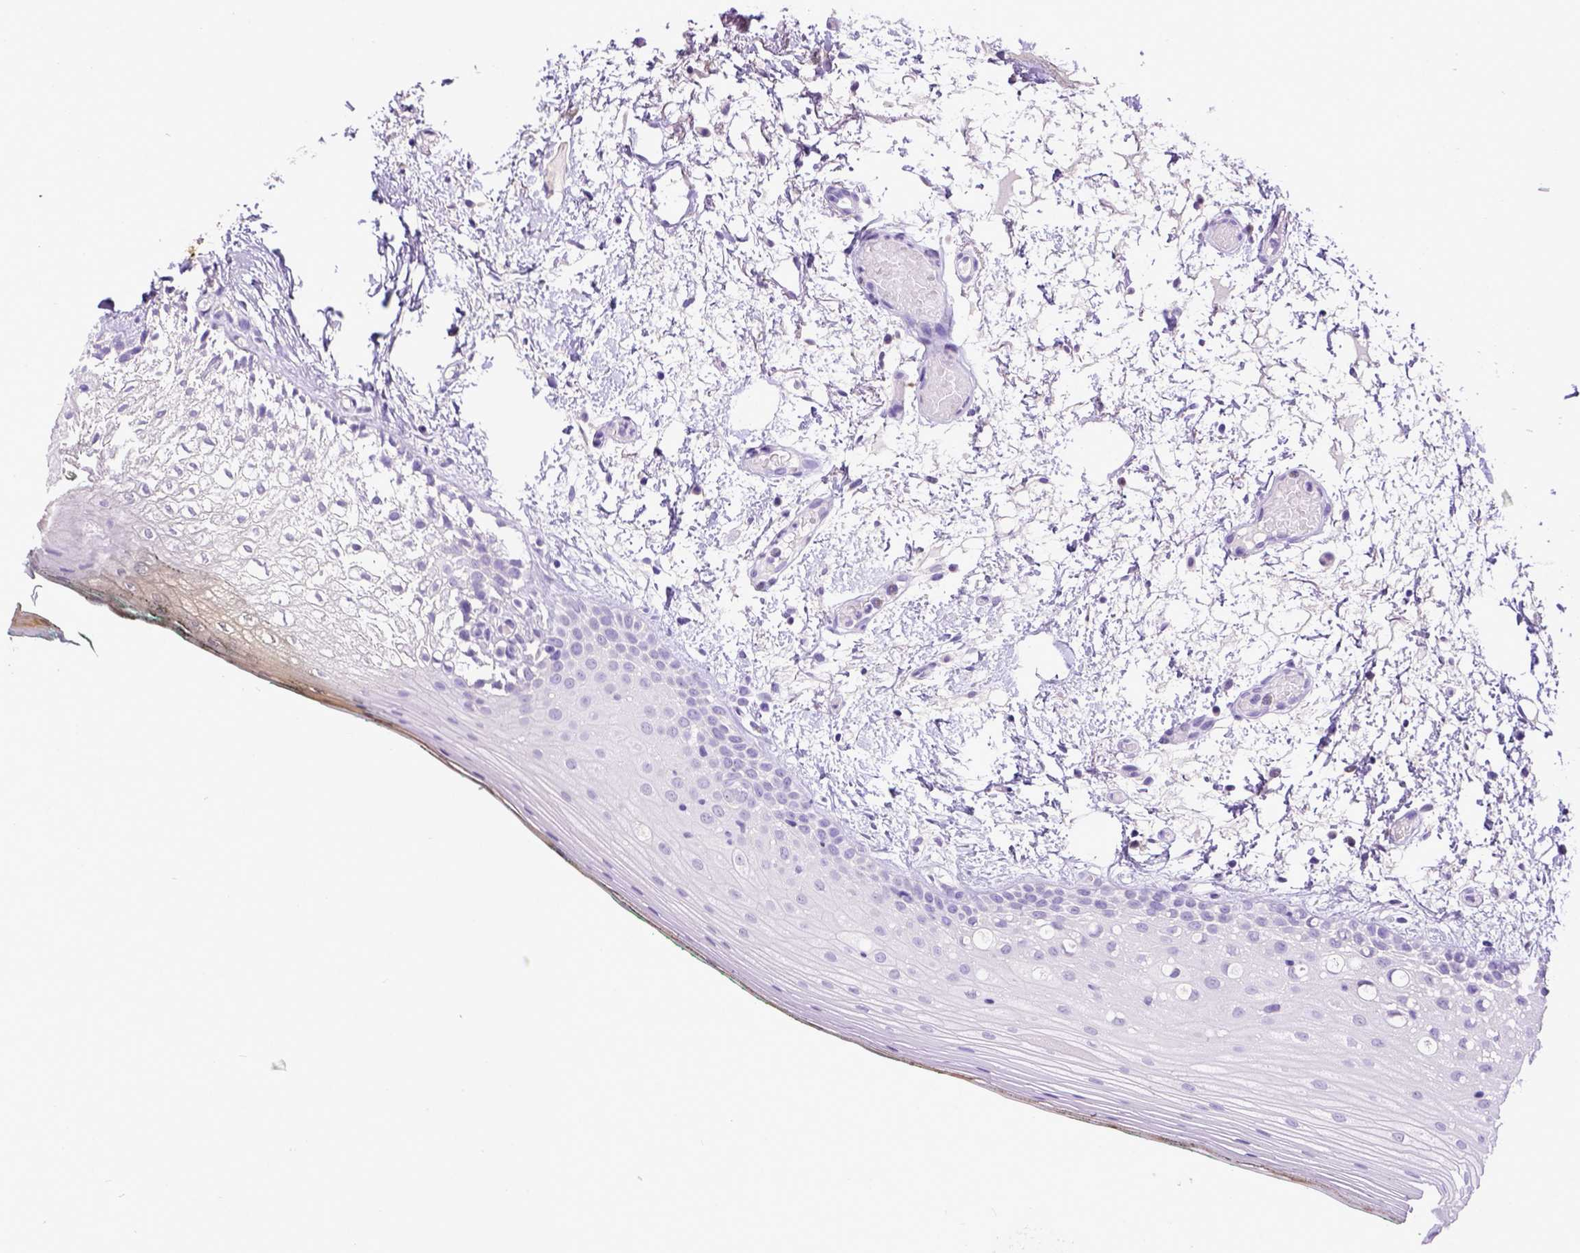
{"staining": {"intensity": "weak", "quantity": "<25%", "location": "cytoplasmic/membranous"}, "tissue": "oral mucosa", "cell_type": "Squamous epithelial cells", "image_type": "normal", "snomed": [{"axis": "morphology", "description": "Normal tissue, NOS"}, {"axis": "topography", "description": "Oral tissue"}], "caption": "The micrograph displays no staining of squamous epithelial cells in benign oral mucosa.", "gene": "ESR1", "patient": {"sex": "female", "age": 83}}